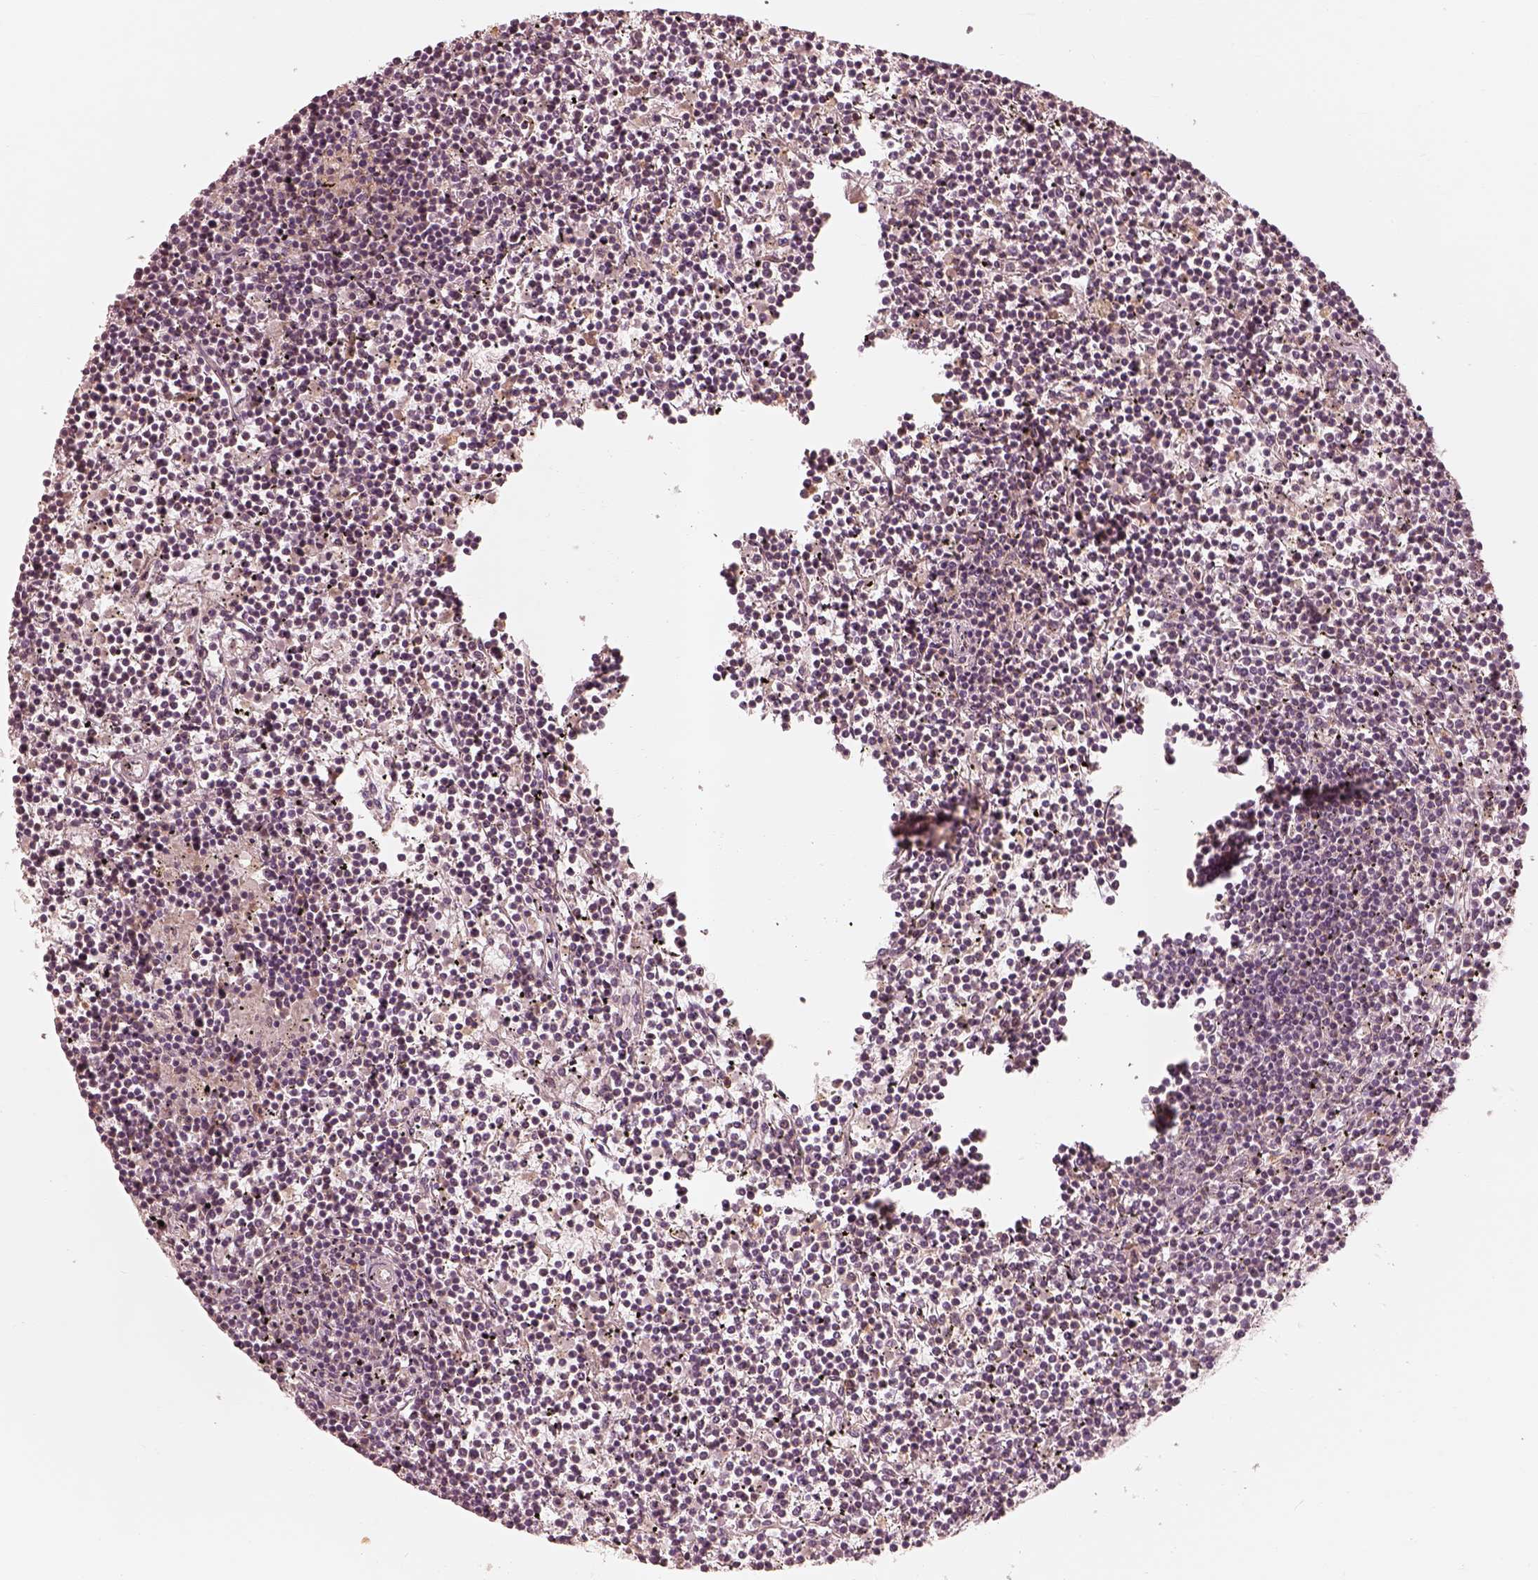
{"staining": {"intensity": "negative", "quantity": "none", "location": "none"}, "tissue": "lymphoma", "cell_type": "Tumor cells", "image_type": "cancer", "snomed": [{"axis": "morphology", "description": "Malignant lymphoma, non-Hodgkin's type, Low grade"}, {"axis": "topography", "description": "Spleen"}], "caption": "Malignant lymphoma, non-Hodgkin's type (low-grade) was stained to show a protein in brown. There is no significant staining in tumor cells.", "gene": "WLS", "patient": {"sex": "female", "age": 19}}